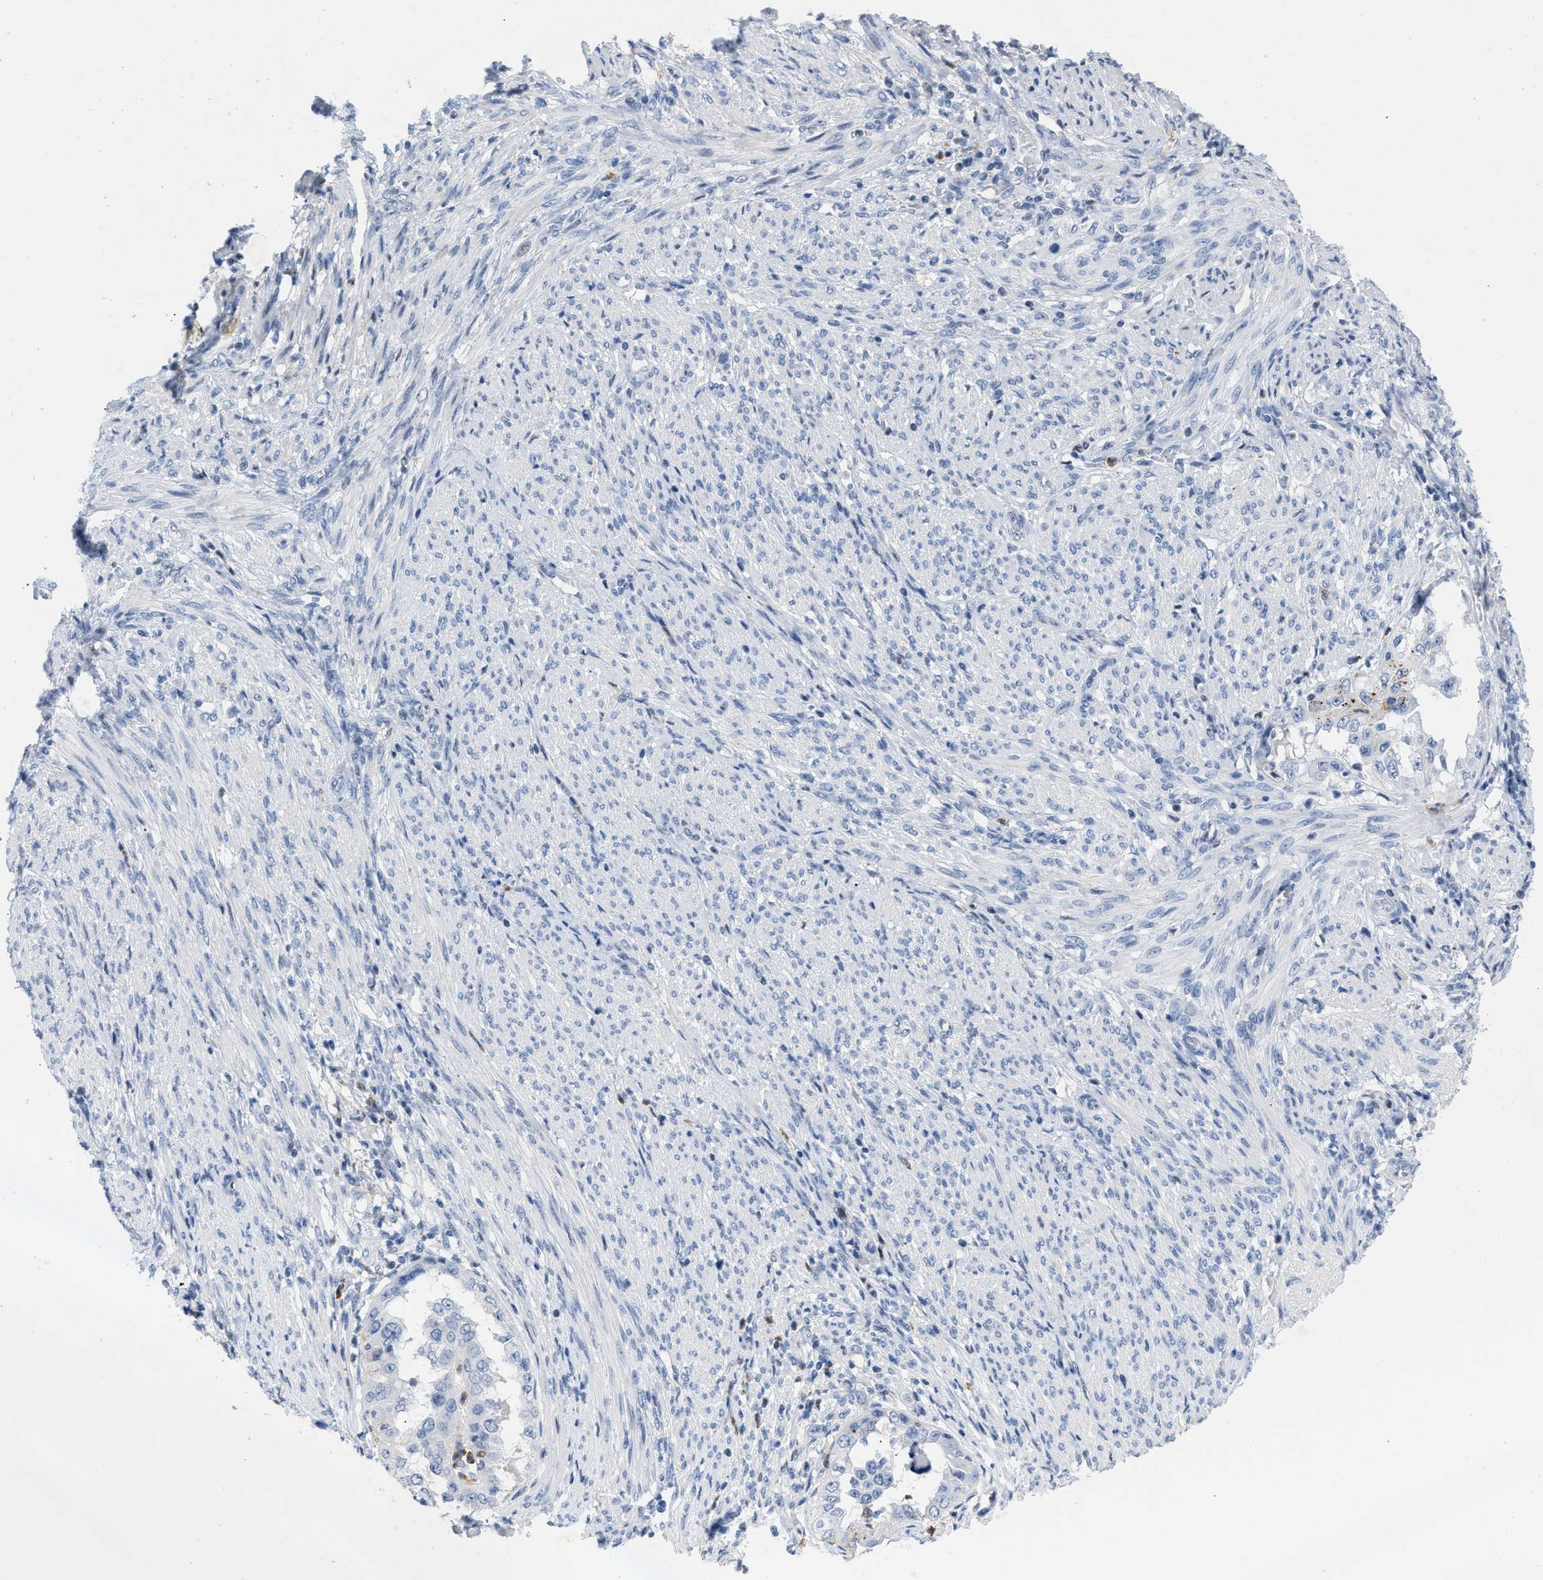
{"staining": {"intensity": "negative", "quantity": "none", "location": "none"}, "tissue": "endometrial cancer", "cell_type": "Tumor cells", "image_type": "cancer", "snomed": [{"axis": "morphology", "description": "Adenocarcinoma, NOS"}, {"axis": "topography", "description": "Endometrium"}], "caption": "Human endometrial cancer stained for a protein using immunohistochemistry shows no expression in tumor cells.", "gene": "BOLL", "patient": {"sex": "female", "age": 85}}